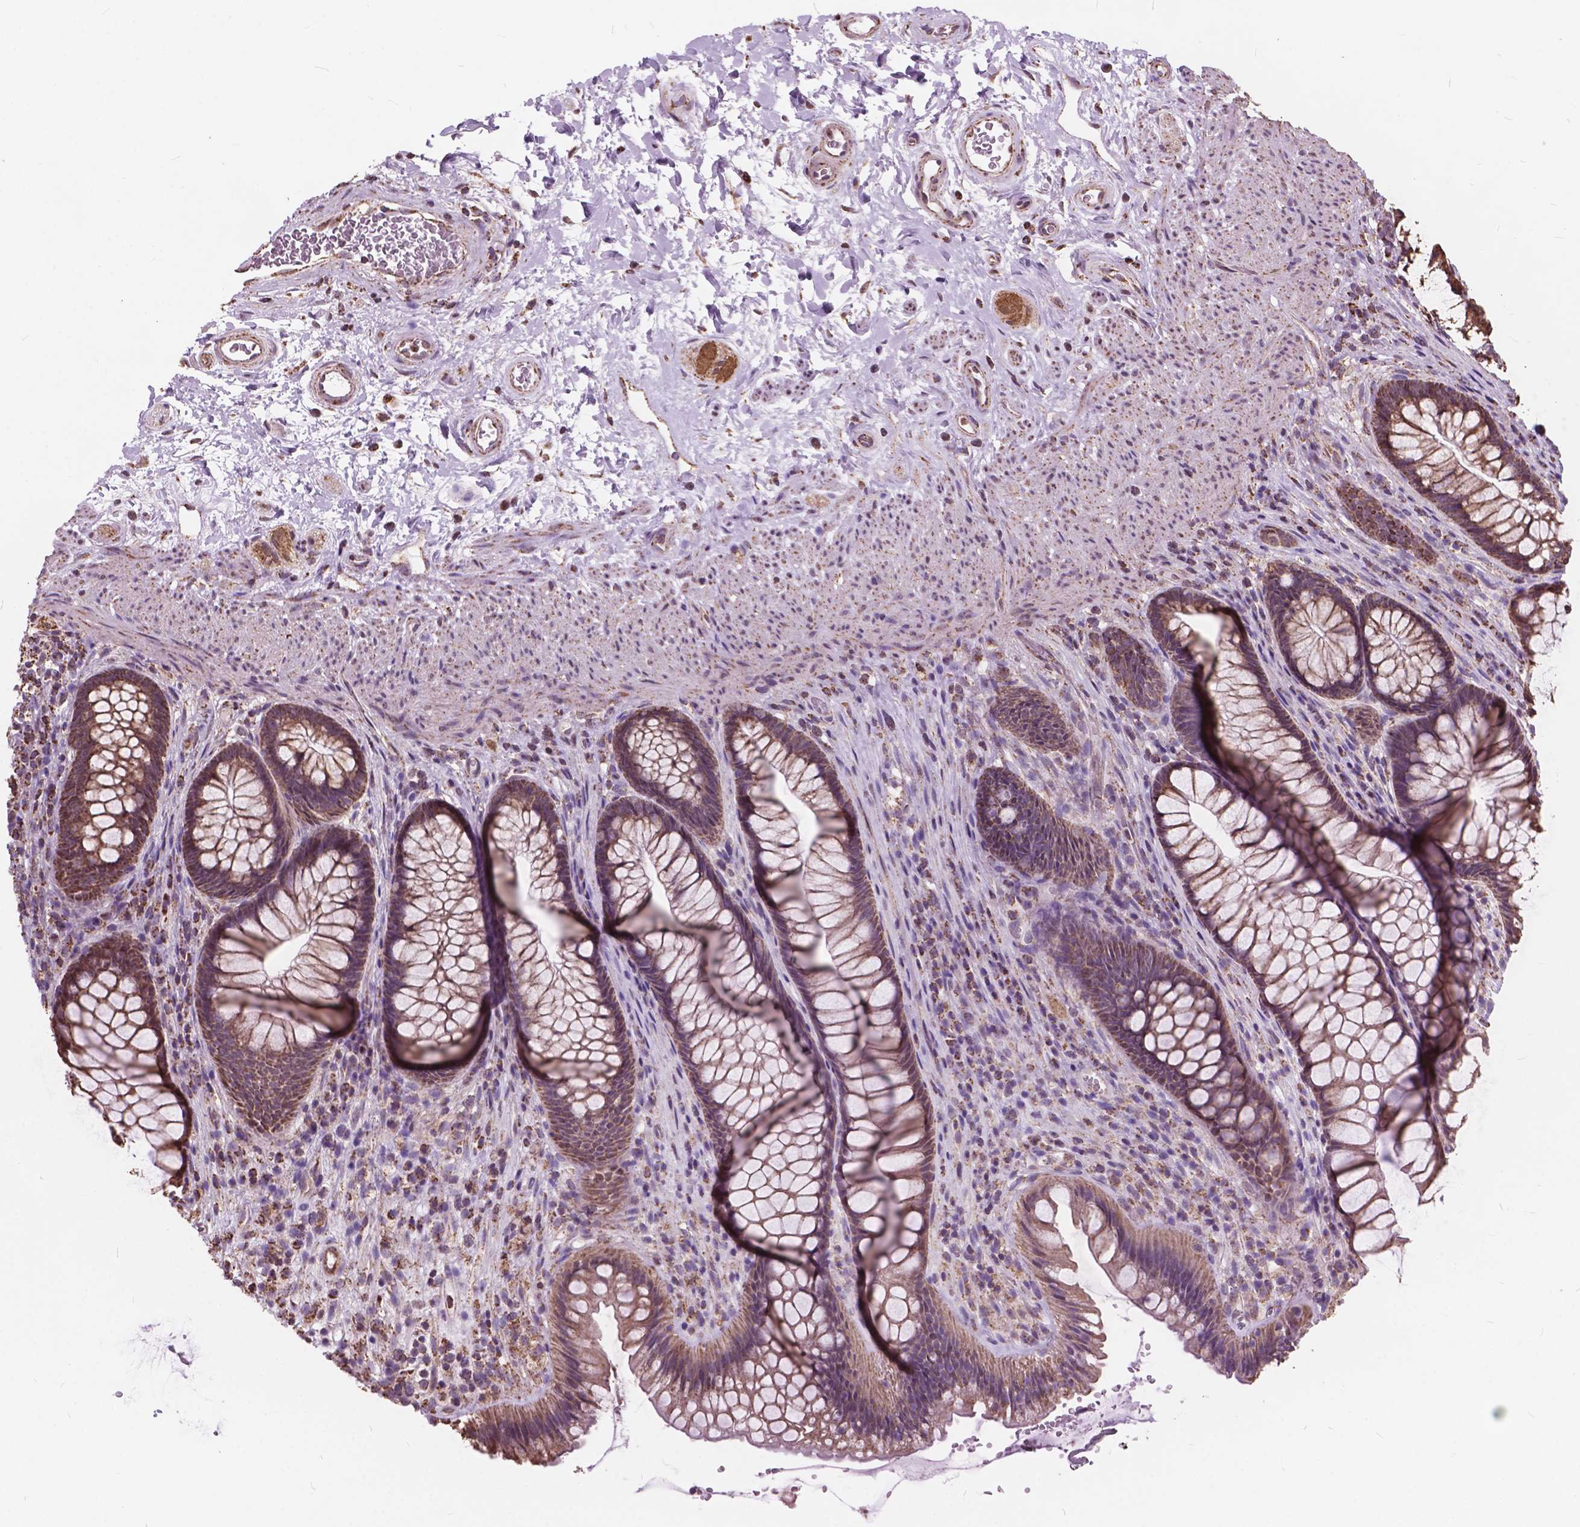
{"staining": {"intensity": "moderate", "quantity": ">75%", "location": "cytoplasmic/membranous"}, "tissue": "rectum", "cell_type": "Glandular cells", "image_type": "normal", "snomed": [{"axis": "morphology", "description": "Normal tissue, NOS"}, {"axis": "topography", "description": "Smooth muscle"}, {"axis": "topography", "description": "Rectum"}], "caption": "Glandular cells display moderate cytoplasmic/membranous staining in about >75% of cells in normal rectum. (IHC, brightfield microscopy, high magnification).", "gene": "SCOC", "patient": {"sex": "male", "age": 53}}